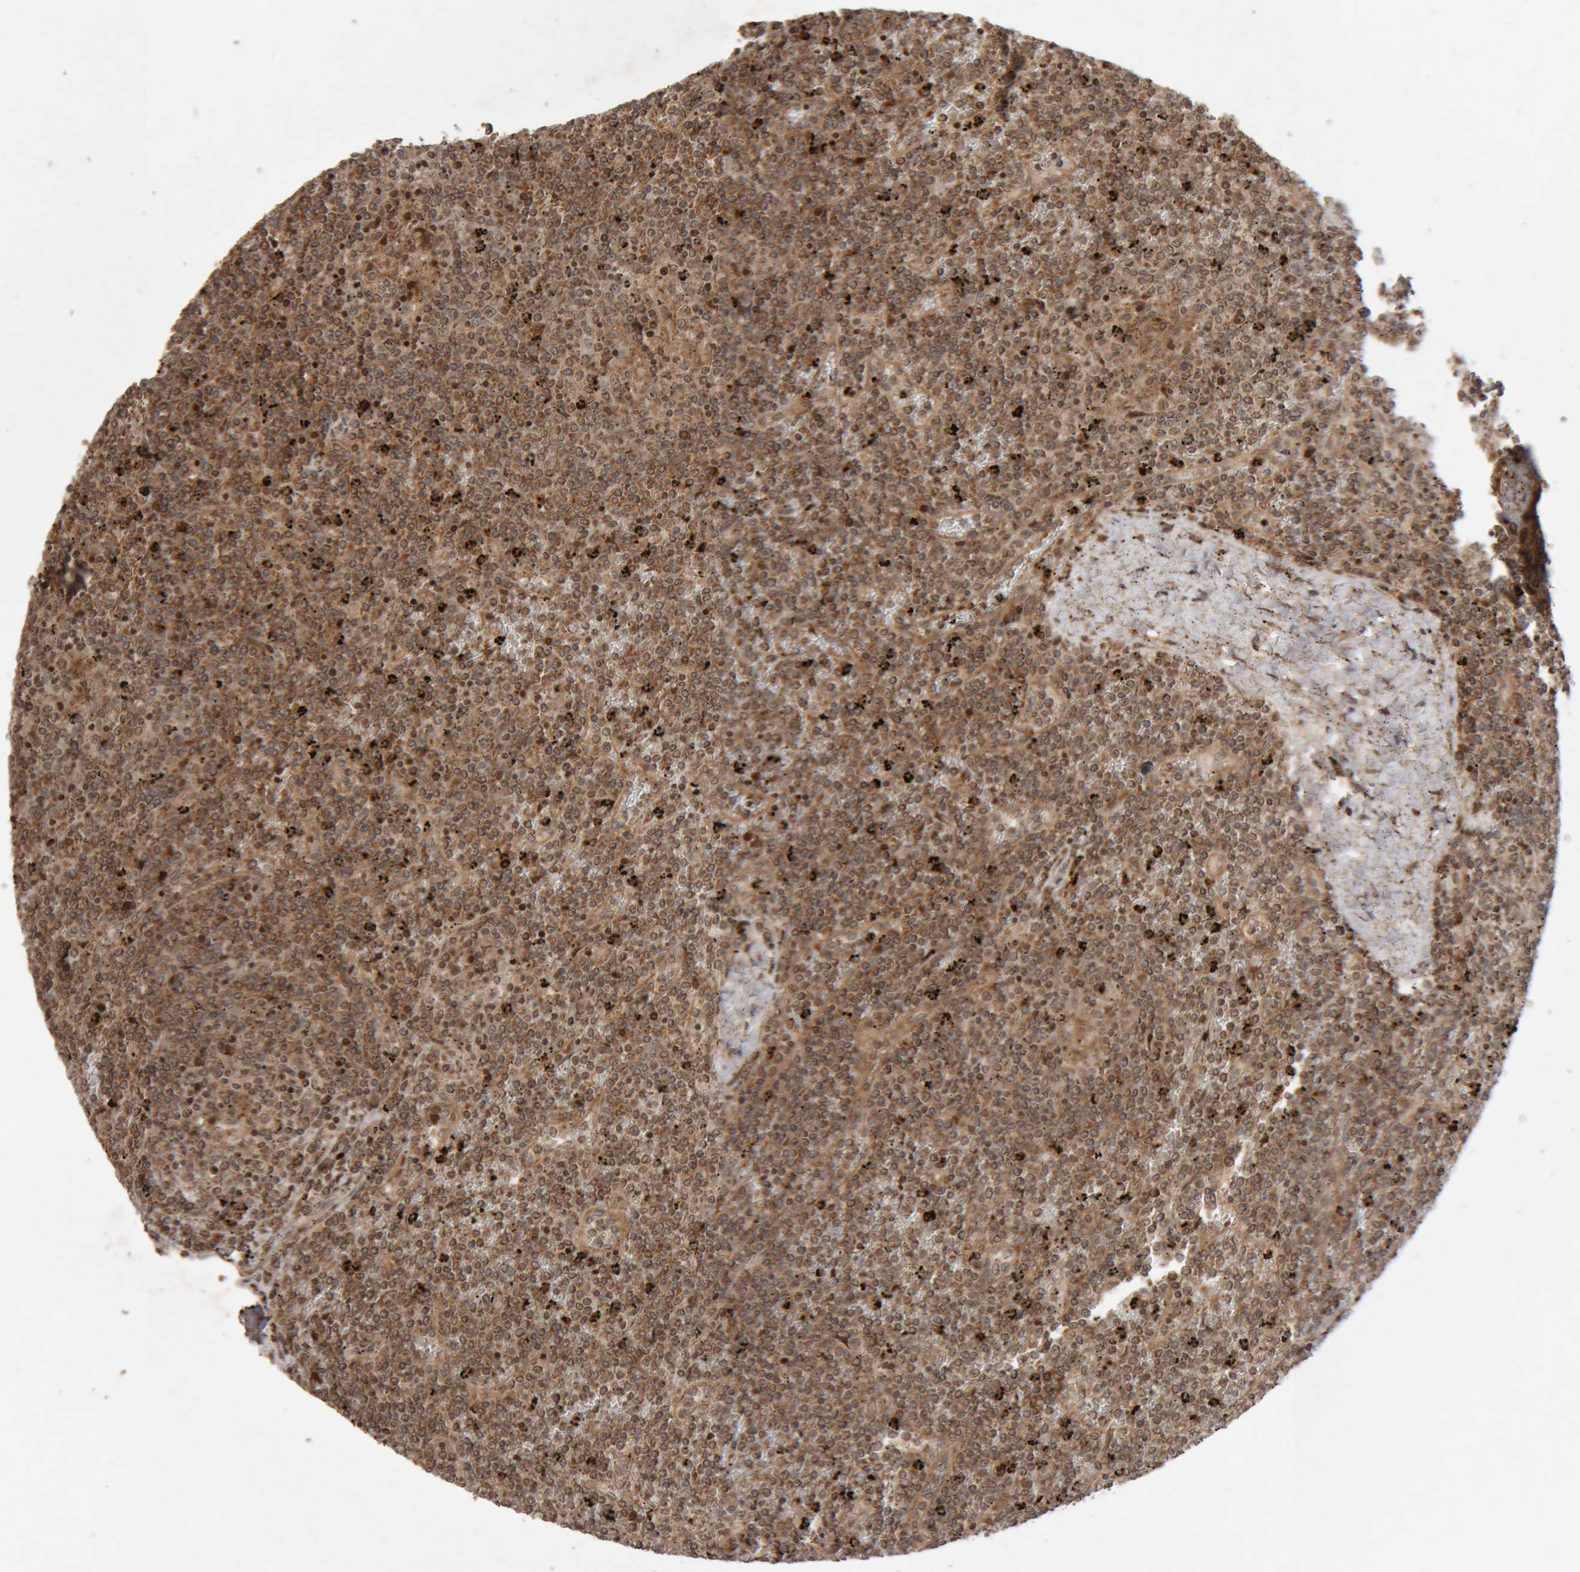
{"staining": {"intensity": "moderate", "quantity": ">75%", "location": "cytoplasmic/membranous"}, "tissue": "lymphoma", "cell_type": "Tumor cells", "image_type": "cancer", "snomed": [{"axis": "morphology", "description": "Malignant lymphoma, non-Hodgkin's type, Low grade"}, {"axis": "topography", "description": "Spleen"}], "caption": "Immunohistochemistry photomicrograph of neoplastic tissue: human malignant lymphoma, non-Hodgkin's type (low-grade) stained using IHC displays medium levels of moderate protein expression localized specifically in the cytoplasmic/membranous of tumor cells, appearing as a cytoplasmic/membranous brown color.", "gene": "KIF21B", "patient": {"sex": "female", "age": 19}}